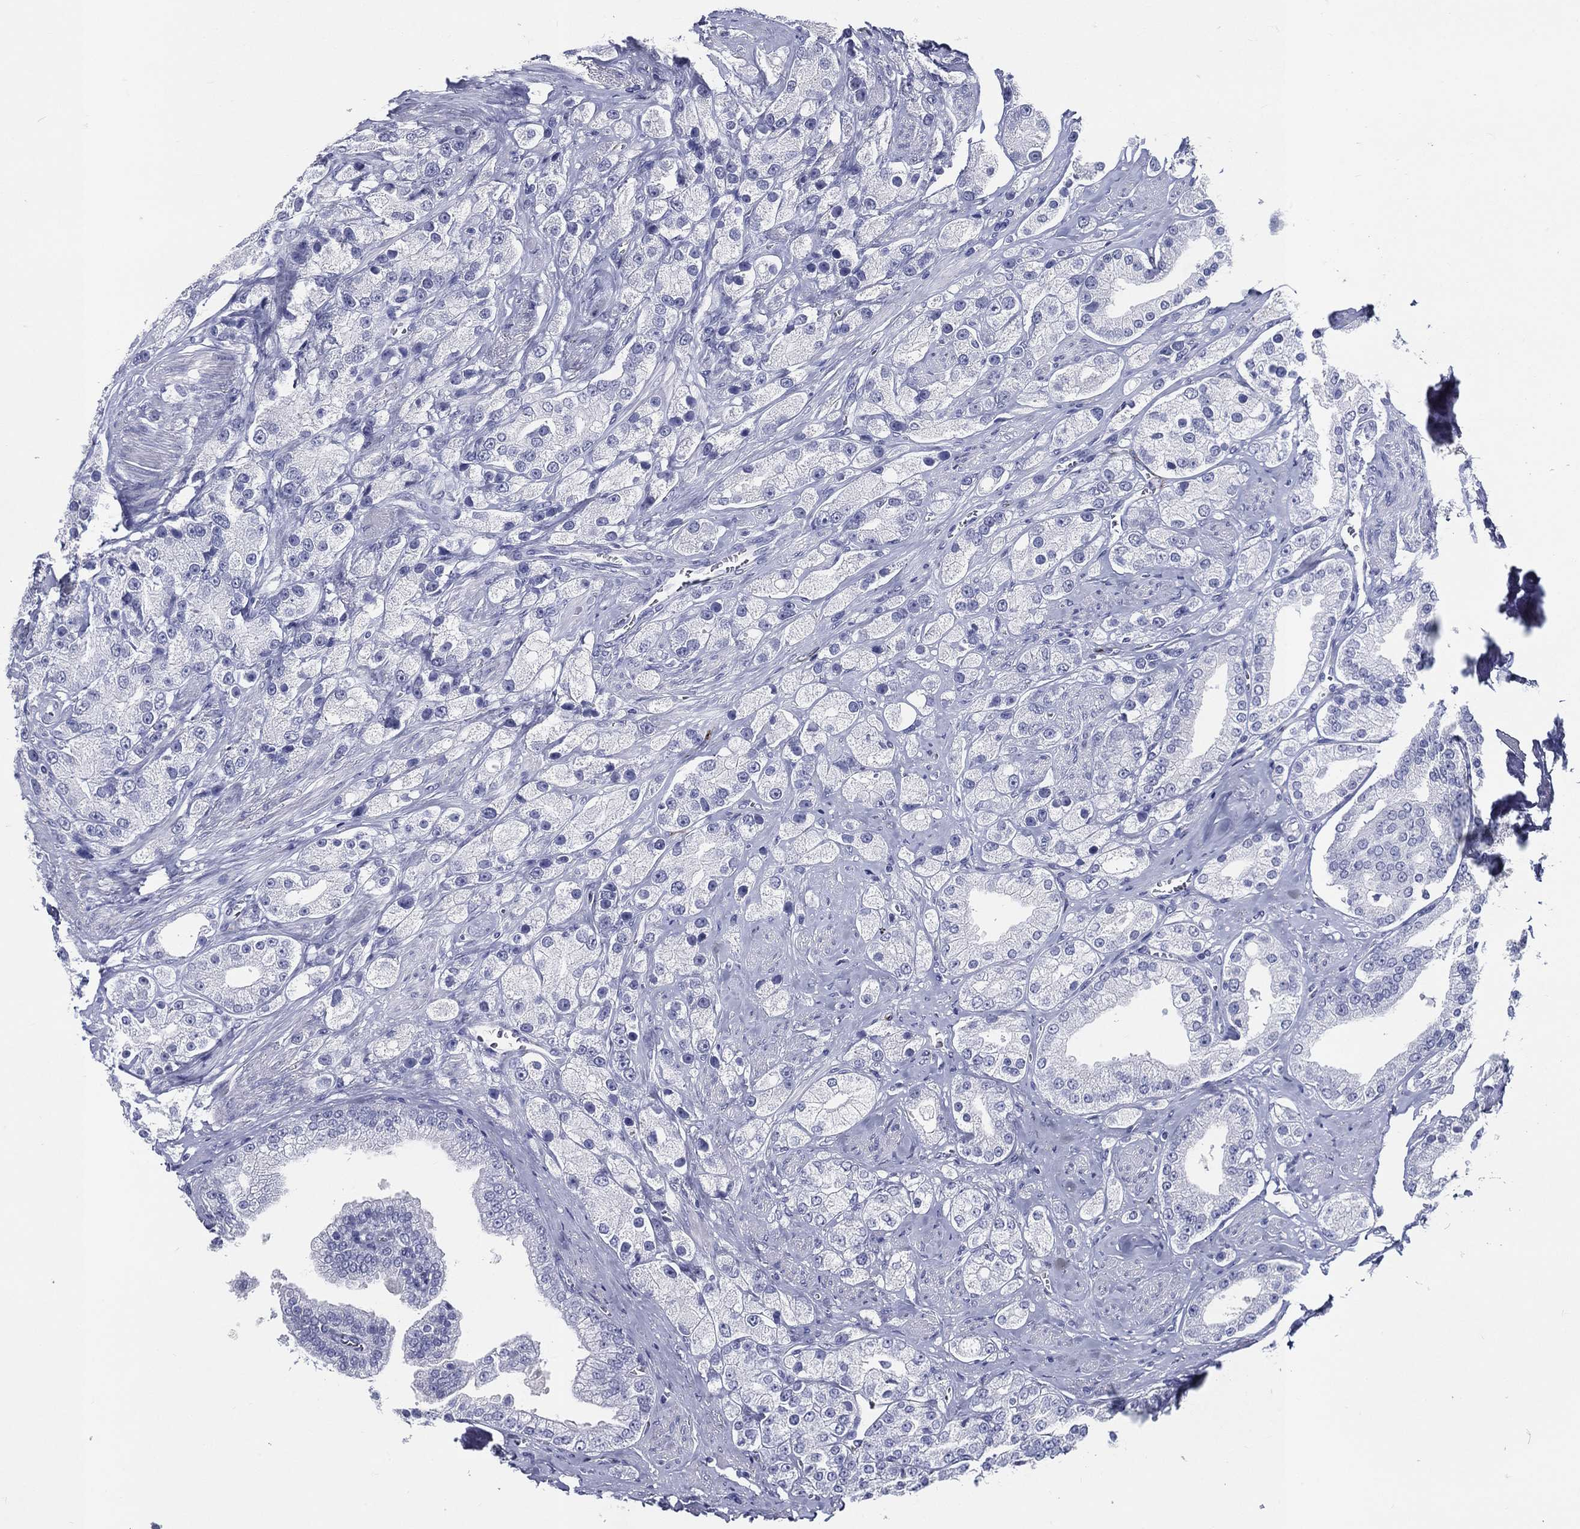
{"staining": {"intensity": "negative", "quantity": "none", "location": "none"}, "tissue": "prostate cancer", "cell_type": "Tumor cells", "image_type": "cancer", "snomed": [{"axis": "morphology", "description": "Adenocarcinoma, NOS"}, {"axis": "topography", "description": "Prostate and seminal vesicle, NOS"}, {"axis": "topography", "description": "Prostate"}], "caption": "This photomicrograph is of prostate cancer (adenocarcinoma) stained with immunohistochemistry to label a protein in brown with the nuclei are counter-stained blue. There is no staining in tumor cells. Brightfield microscopy of immunohistochemistry (IHC) stained with DAB (brown) and hematoxylin (blue), captured at high magnification.", "gene": "ACE2", "patient": {"sex": "male", "age": 67}}